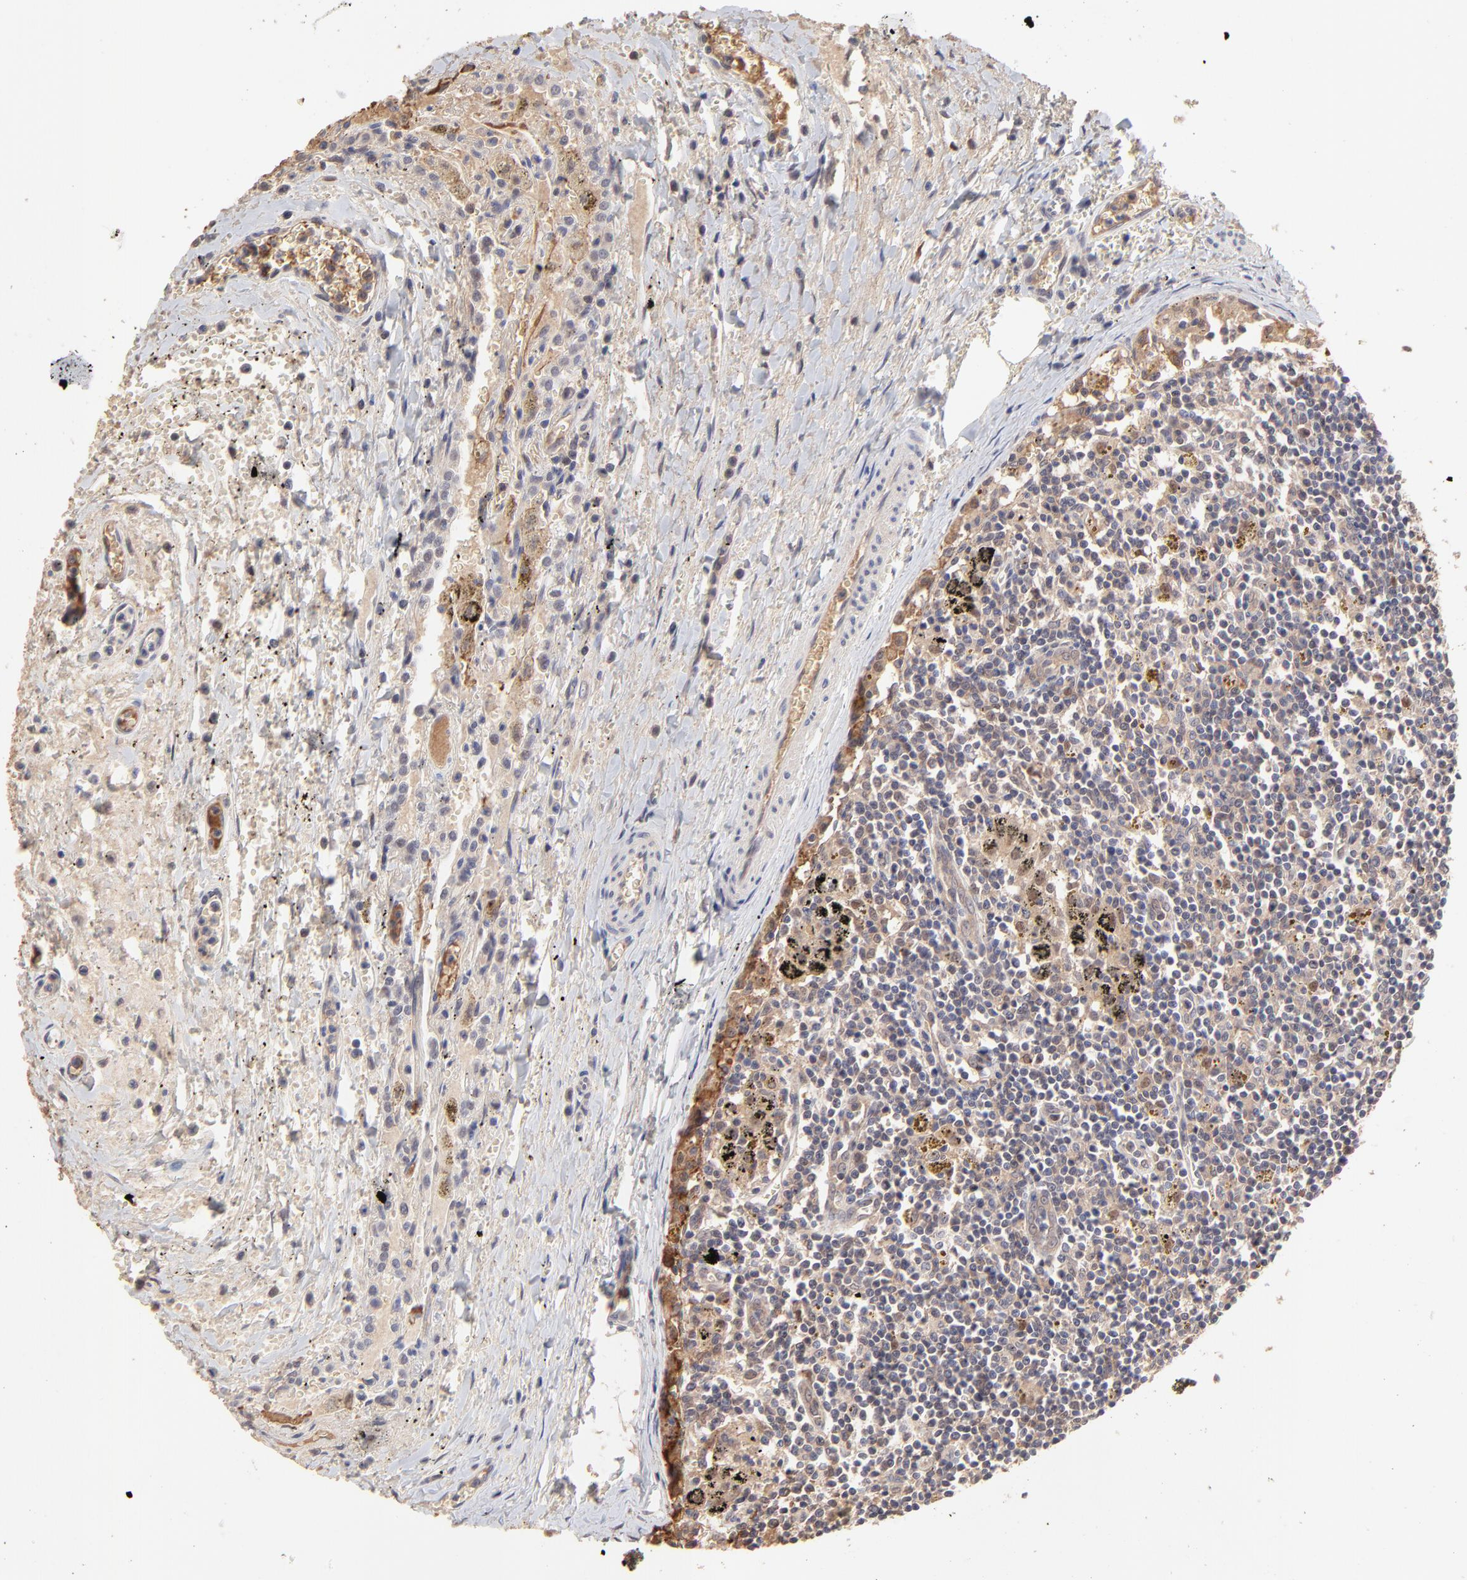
{"staining": {"intensity": "weak", "quantity": "25%-75%", "location": "cytoplasmic/membranous,nuclear"}, "tissue": "carcinoid", "cell_type": "Tumor cells", "image_type": "cancer", "snomed": [{"axis": "morphology", "description": "Carcinoid, malignant, NOS"}, {"axis": "topography", "description": "Bronchus"}], "caption": "Brown immunohistochemical staining in human carcinoid (malignant) demonstrates weak cytoplasmic/membranous and nuclear expression in about 25%-75% of tumor cells.", "gene": "PSMD14", "patient": {"sex": "male", "age": 55}}